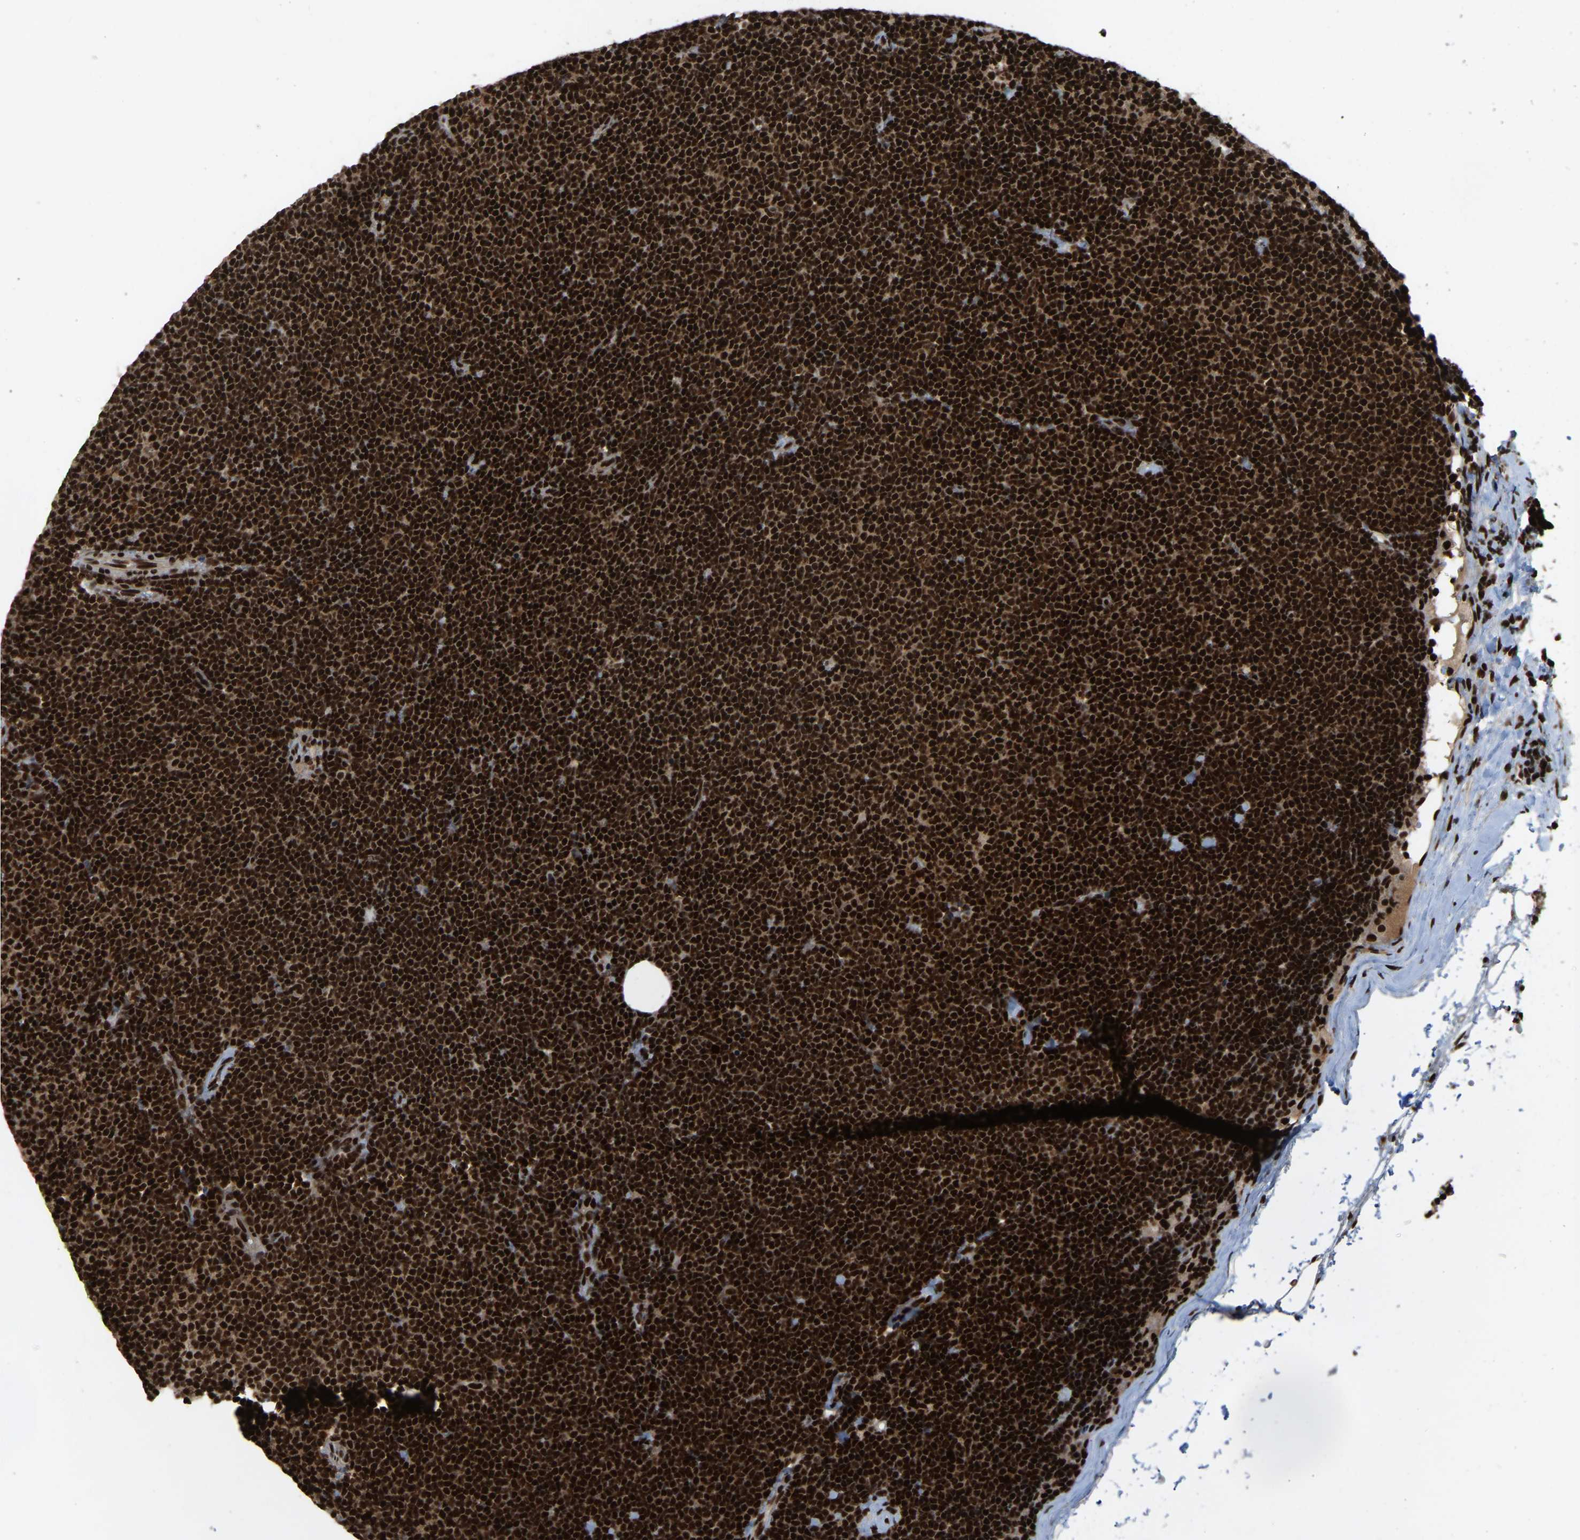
{"staining": {"intensity": "strong", "quantity": ">75%", "location": "nuclear"}, "tissue": "lymphoma", "cell_type": "Tumor cells", "image_type": "cancer", "snomed": [{"axis": "morphology", "description": "Malignant lymphoma, non-Hodgkin's type, Low grade"}, {"axis": "topography", "description": "Lymph node"}], "caption": "About >75% of tumor cells in malignant lymphoma, non-Hodgkin's type (low-grade) reveal strong nuclear protein staining as visualized by brown immunohistochemical staining.", "gene": "TBL1XR1", "patient": {"sex": "female", "age": 53}}